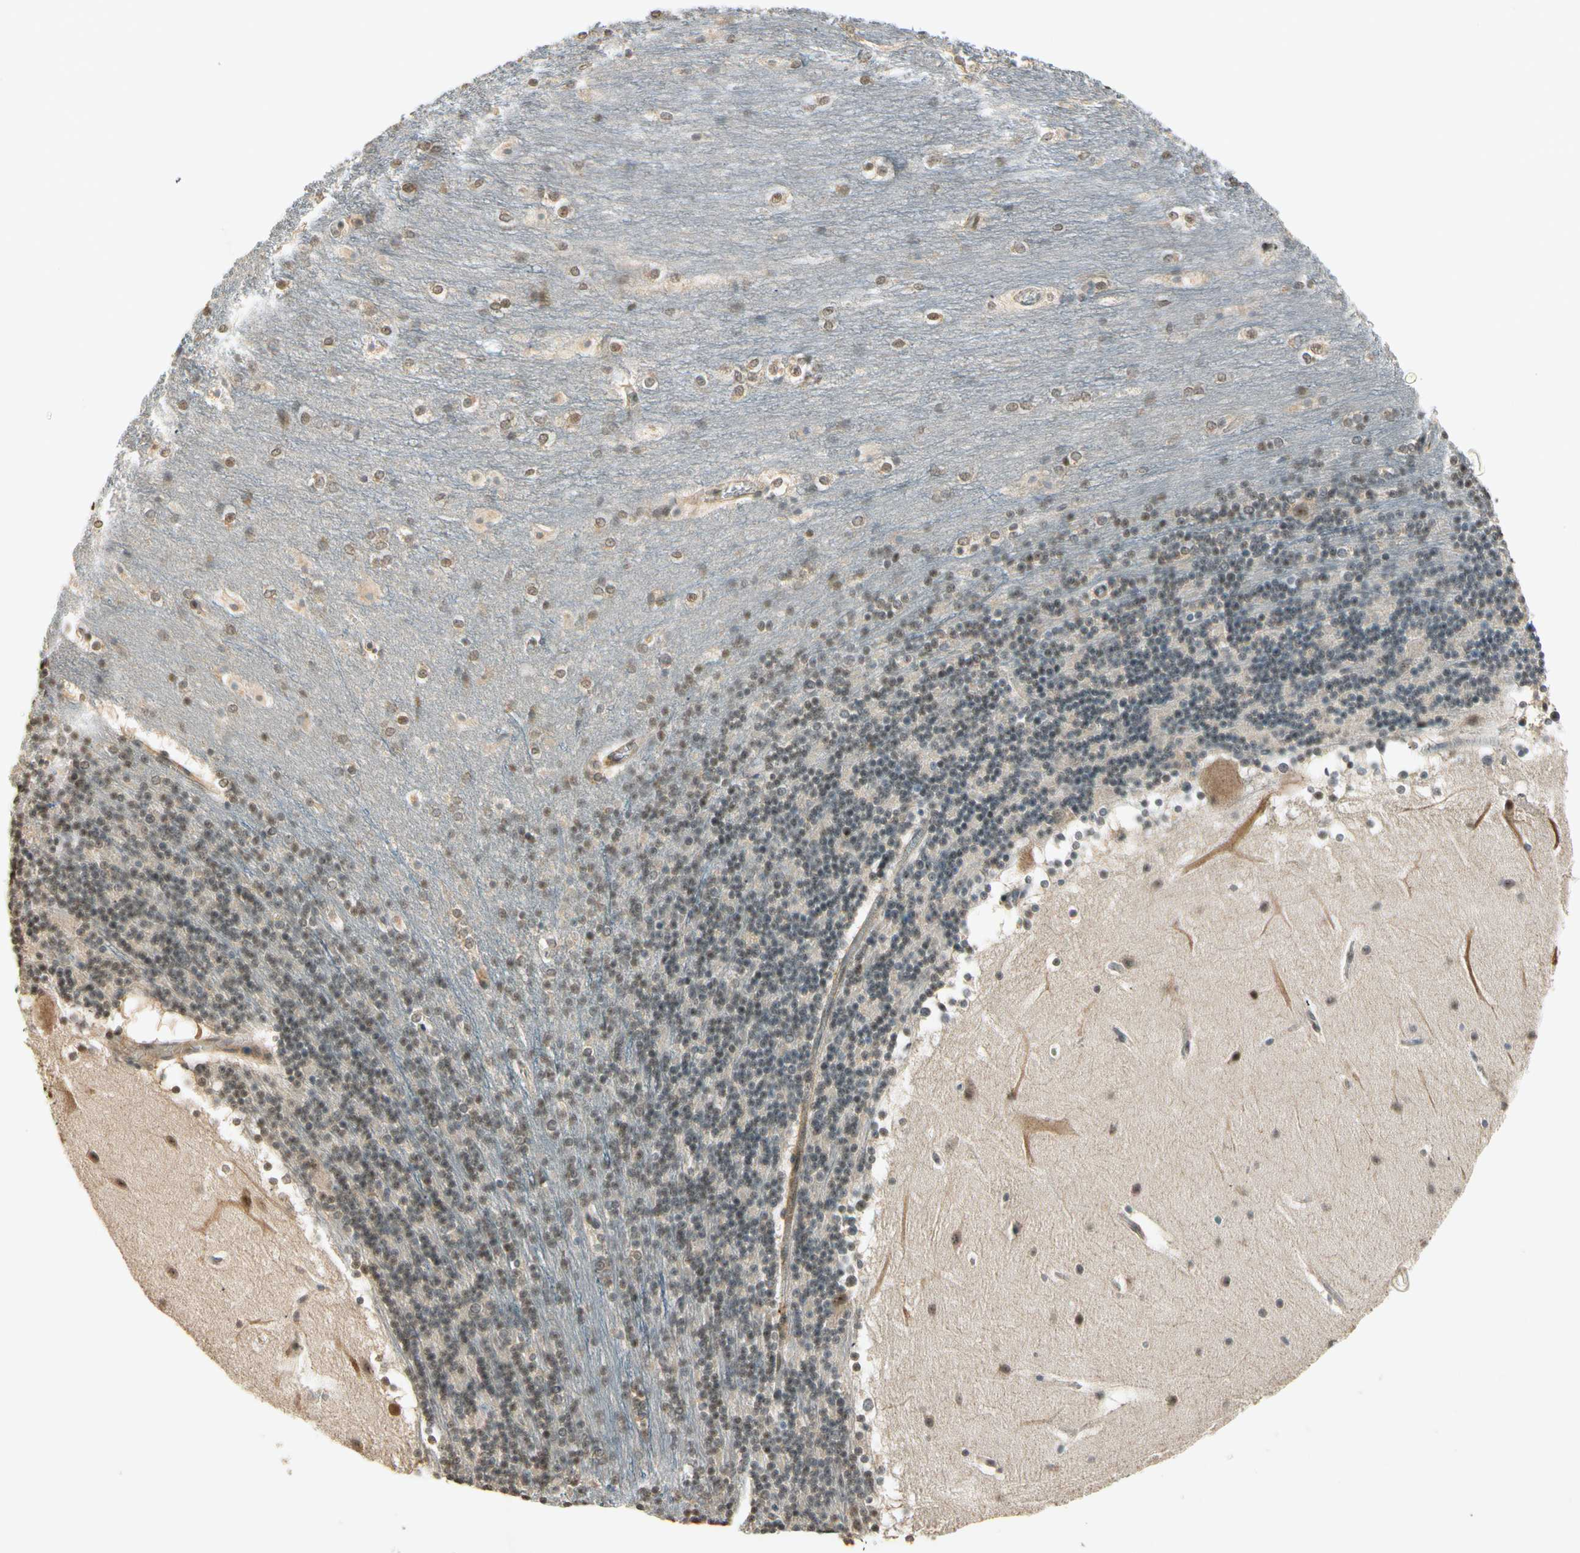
{"staining": {"intensity": "negative", "quantity": "none", "location": "none"}, "tissue": "cerebellum", "cell_type": "Cells in granular layer", "image_type": "normal", "snomed": [{"axis": "morphology", "description": "Normal tissue, NOS"}, {"axis": "topography", "description": "Cerebellum"}], "caption": "Immunohistochemistry micrograph of unremarkable cerebellum: cerebellum stained with DAB demonstrates no significant protein staining in cells in granular layer.", "gene": "MCPH1", "patient": {"sex": "female", "age": 19}}